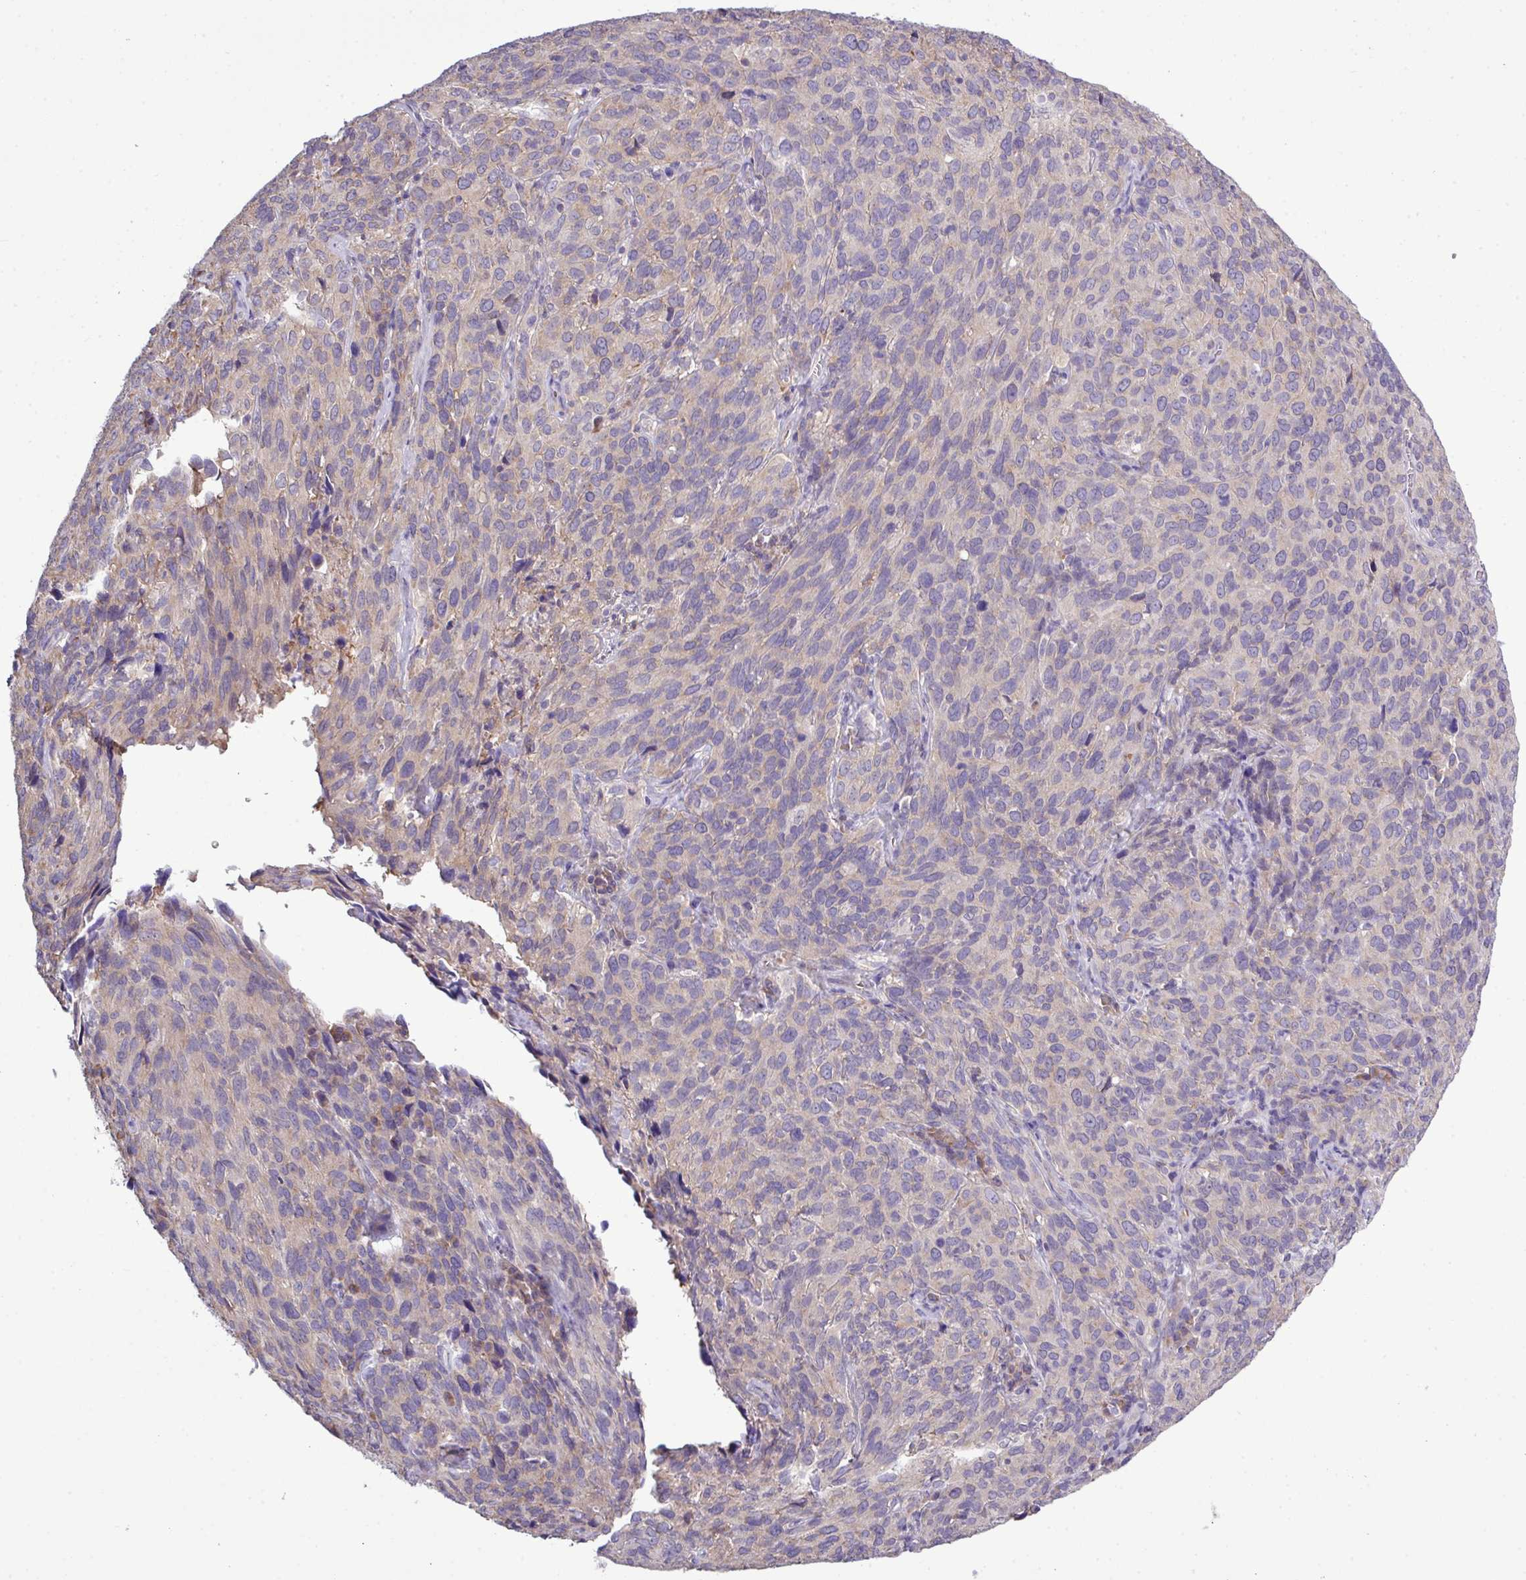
{"staining": {"intensity": "weak", "quantity": "<25%", "location": "cytoplasmic/membranous"}, "tissue": "cervical cancer", "cell_type": "Tumor cells", "image_type": "cancer", "snomed": [{"axis": "morphology", "description": "Squamous cell carcinoma, NOS"}, {"axis": "topography", "description": "Cervix"}], "caption": "A high-resolution micrograph shows immunohistochemistry staining of cervical squamous cell carcinoma, which reveals no significant staining in tumor cells.", "gene": "AGAP5", "patient": {"sex": "female", "age": 51}}